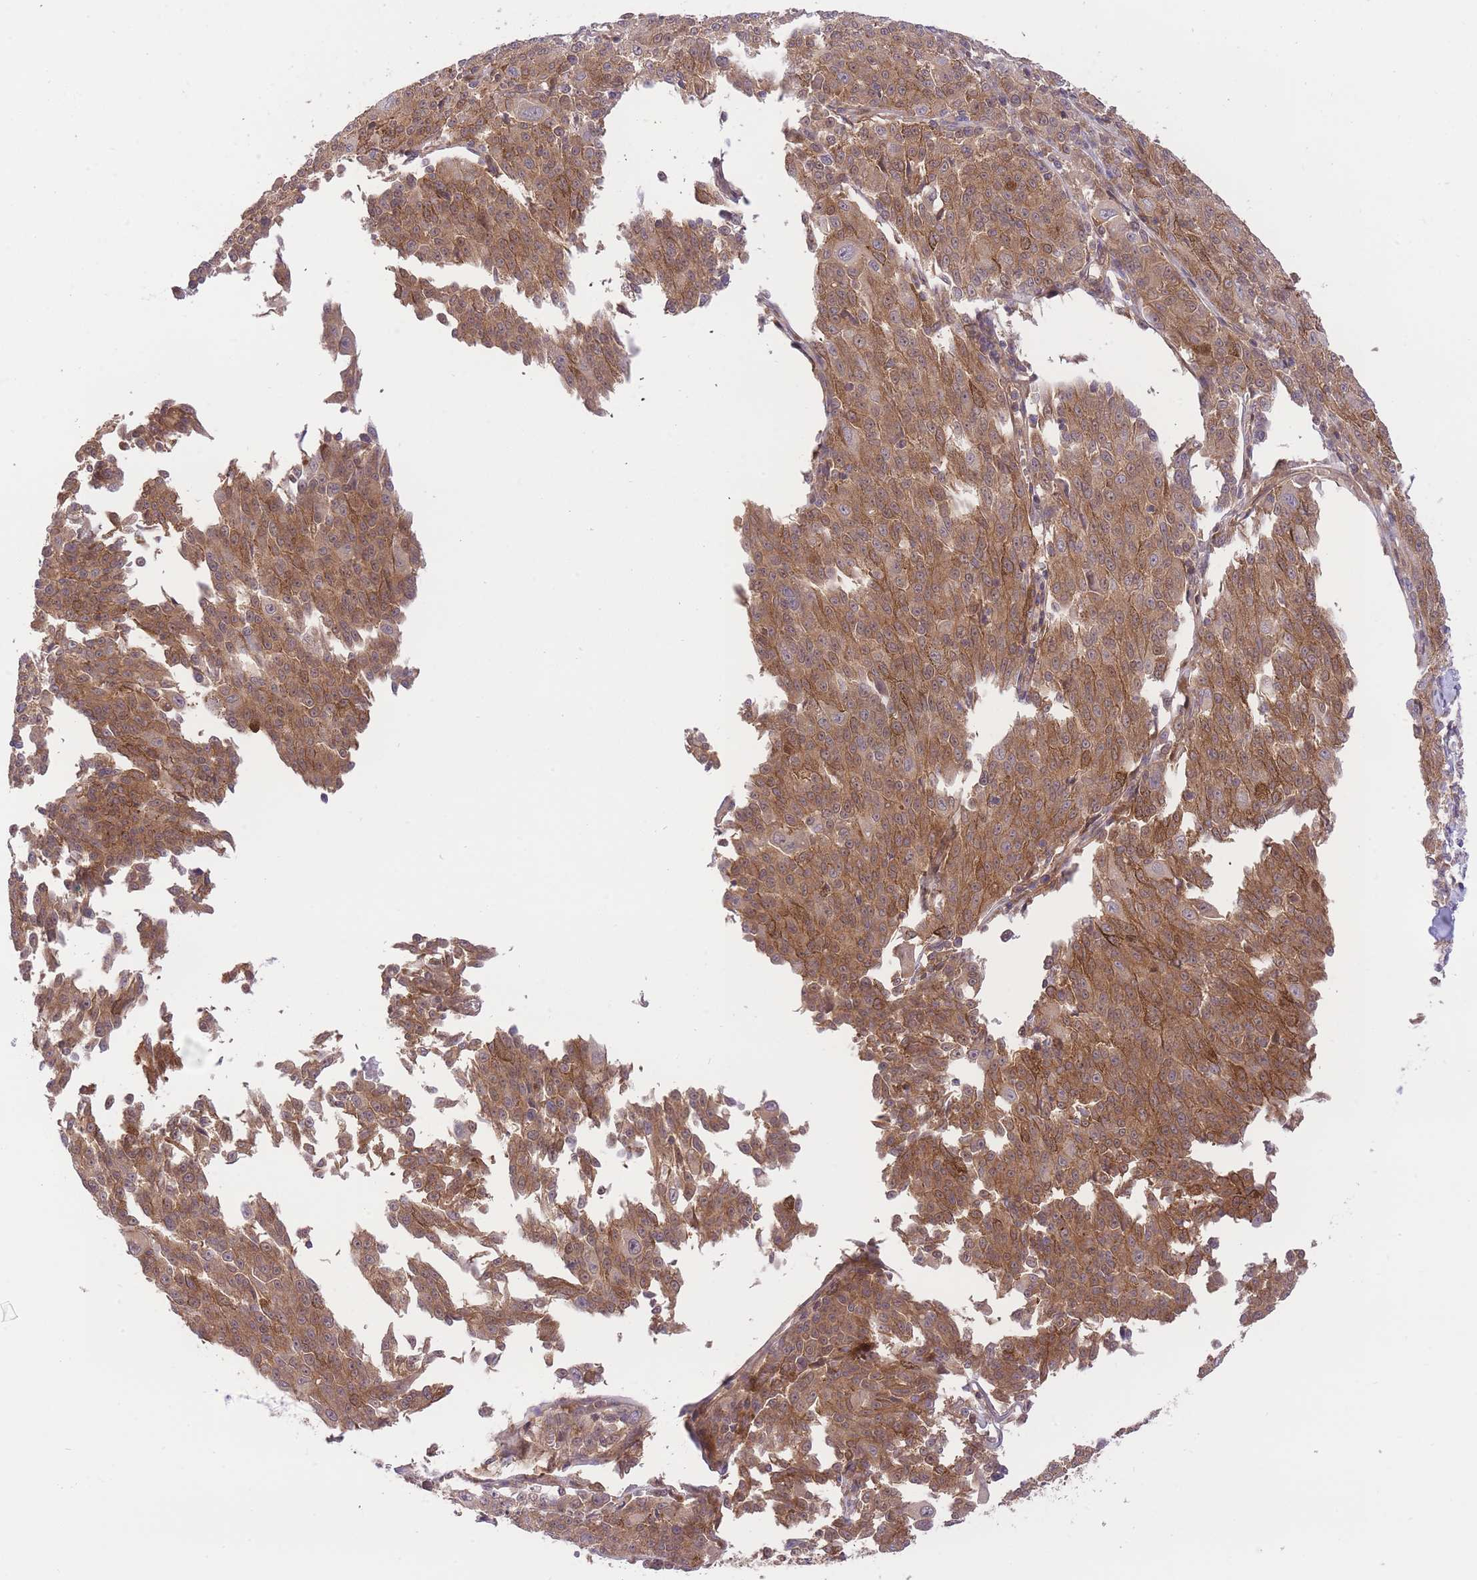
{"staining": {"intensity": "moderate", "quantity": ">75%", "location": "cytoplasmic/membranous"}, "tissue": "melanoma", "cell_type": "Tumor cells", "image_type": "cancer", "snomed": [{"axis": "morphology", "description": "Malignant melanoma, NOS"}, {"axis": "topography", "description": "Skin"}], "caption": "Immunohistochemistry (IHC) micrograph of melanoma stained for a protein (brown), which exhibits medium levels of moderate cytoplasmic/membranous expression in approximately >75% of tumor cells.", "gene": "PREP", "patient": {"sex": "female", "age": 52}}